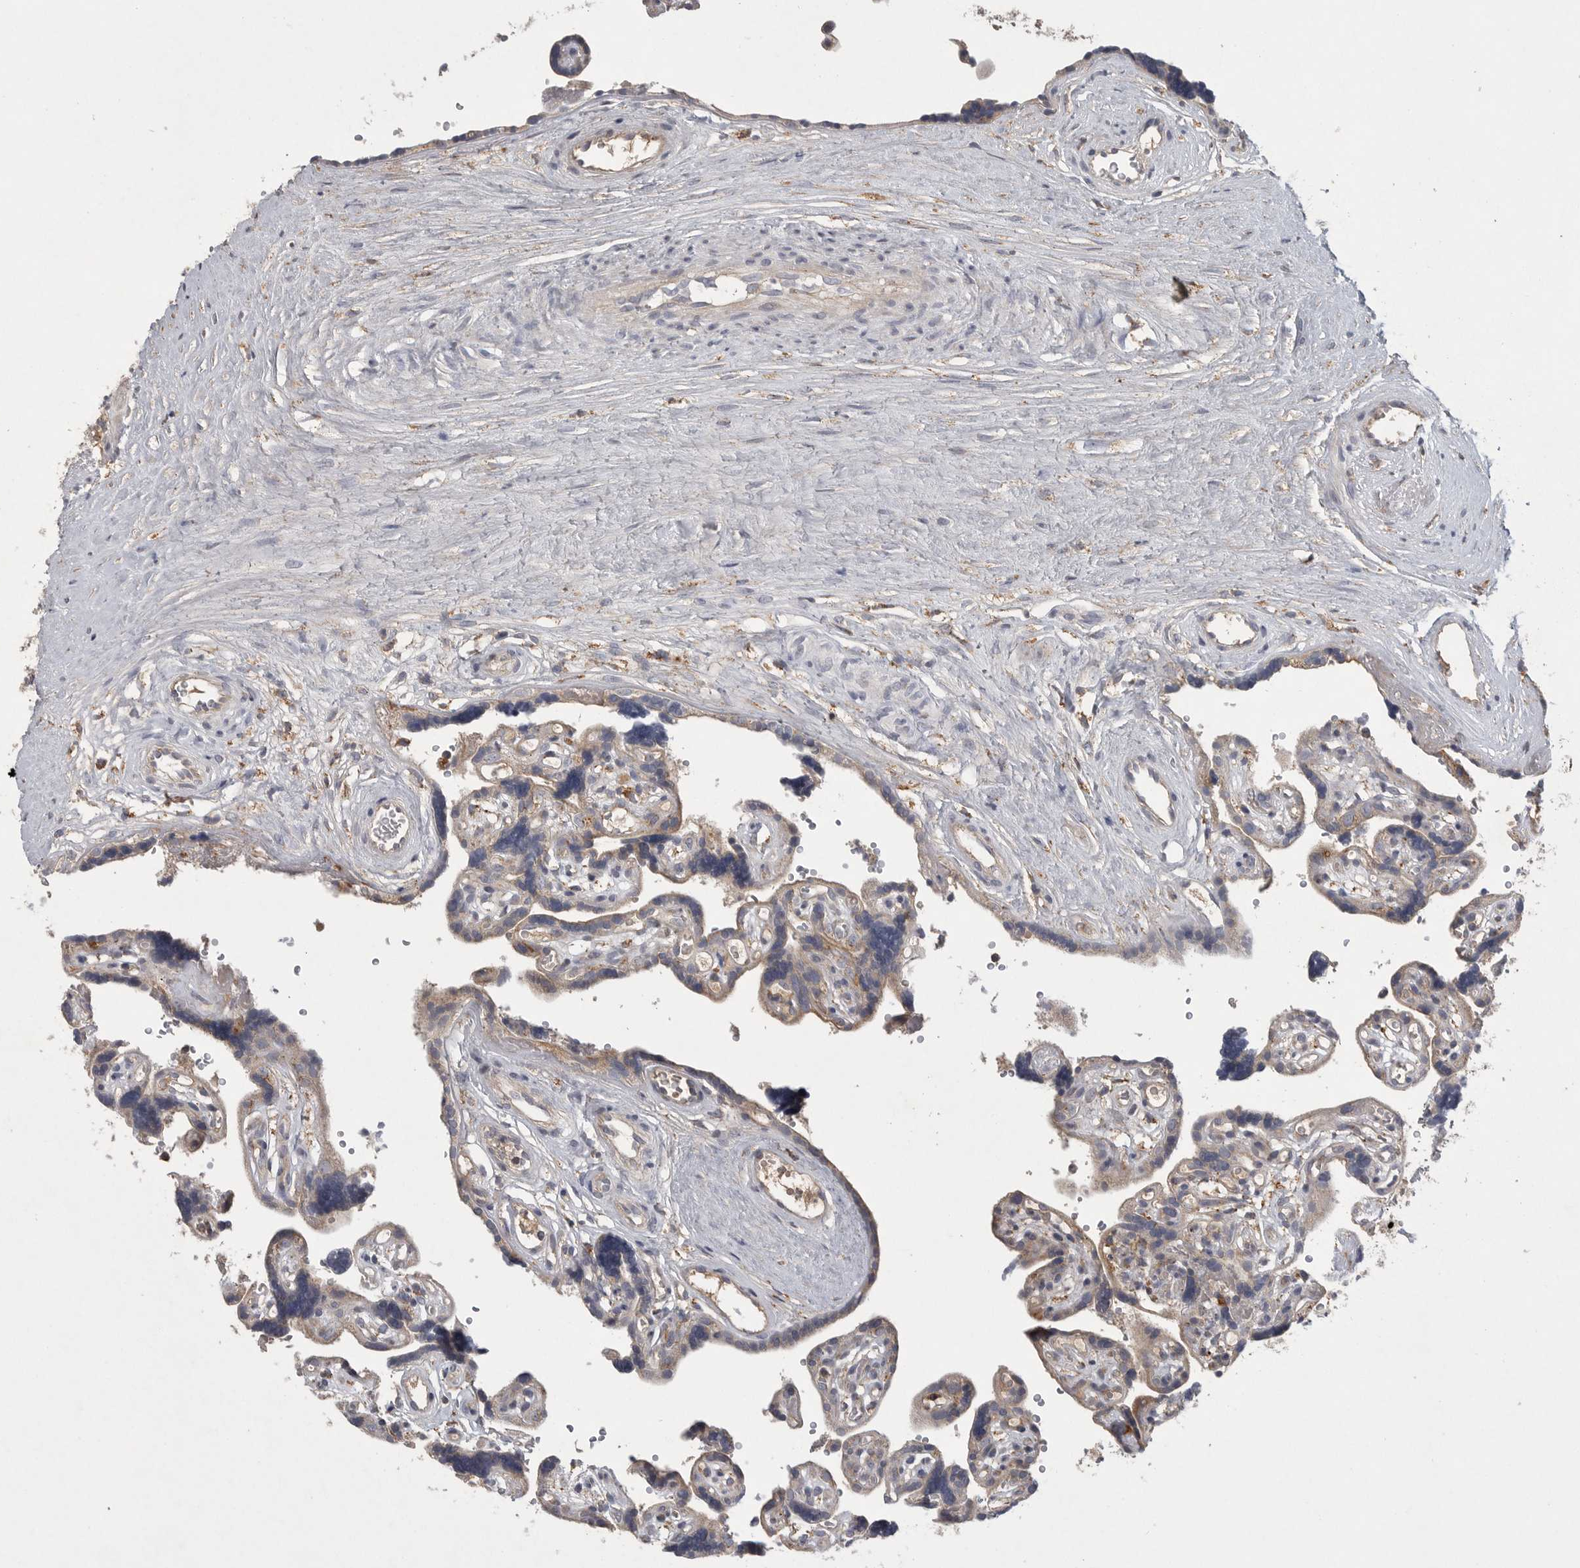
{"staining": {"intensity": "weak", "quantity": ">75%", "location": "cytoplasmic/membranous"}, "tissue": "placenta", "cell_type": "Decidual cells", "image_type": "normal", "snomed": [{"axis": "morphology", "description": "Normal tissue, NOS"}, {"axis": "topography", "description": "Placenta"}], "caption": "This photomicrograph reveals immunohistochemistry staining of unremarkable human placenta, with low weak cytoplasmic/membranous expression in about >75% of decidual cells.", "gene": "LAMTOR3", "patient": {"sex": "female", "age": 30}}